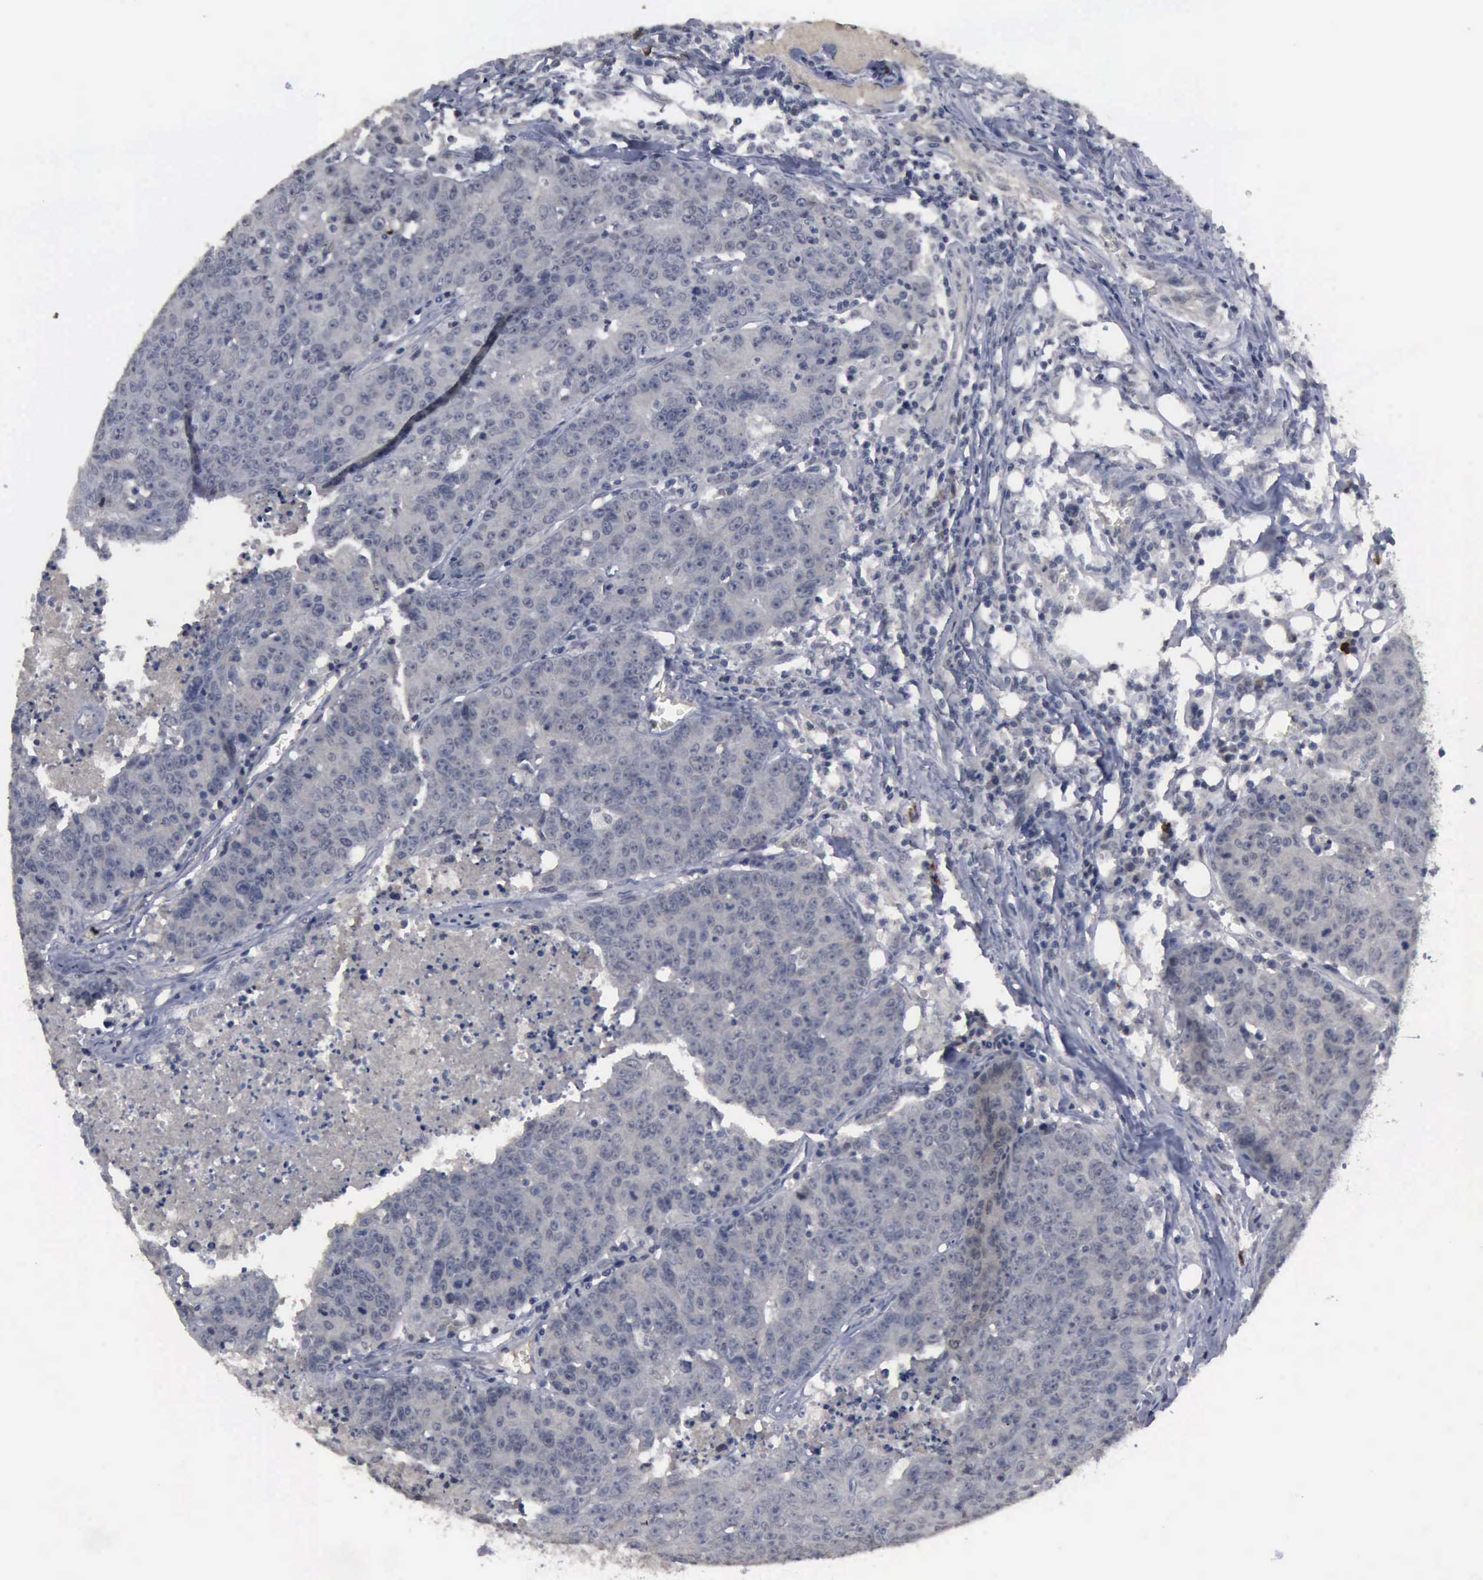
{"staining": {"intensity": "negative", "quantity": "none", "location": "none"}, "tissue": "colorectal cancer", "cell_type": "Tumor cells", "image_type": "cancer", "snomed": [{"axis": "morphology", "description": "Adenocarcinoma, NOS"}, {"axis": "topography", "description": "Colon"}], "caption": "A high-resolution micrograph shows IHC staining of colorectal cancer (adenocarcinoma), which exhibits no significant staining in tumor cells. (DAB IHC, high magnification).", "gene": "MYO18B", "patient": {"sex": "female", "age": 53}}